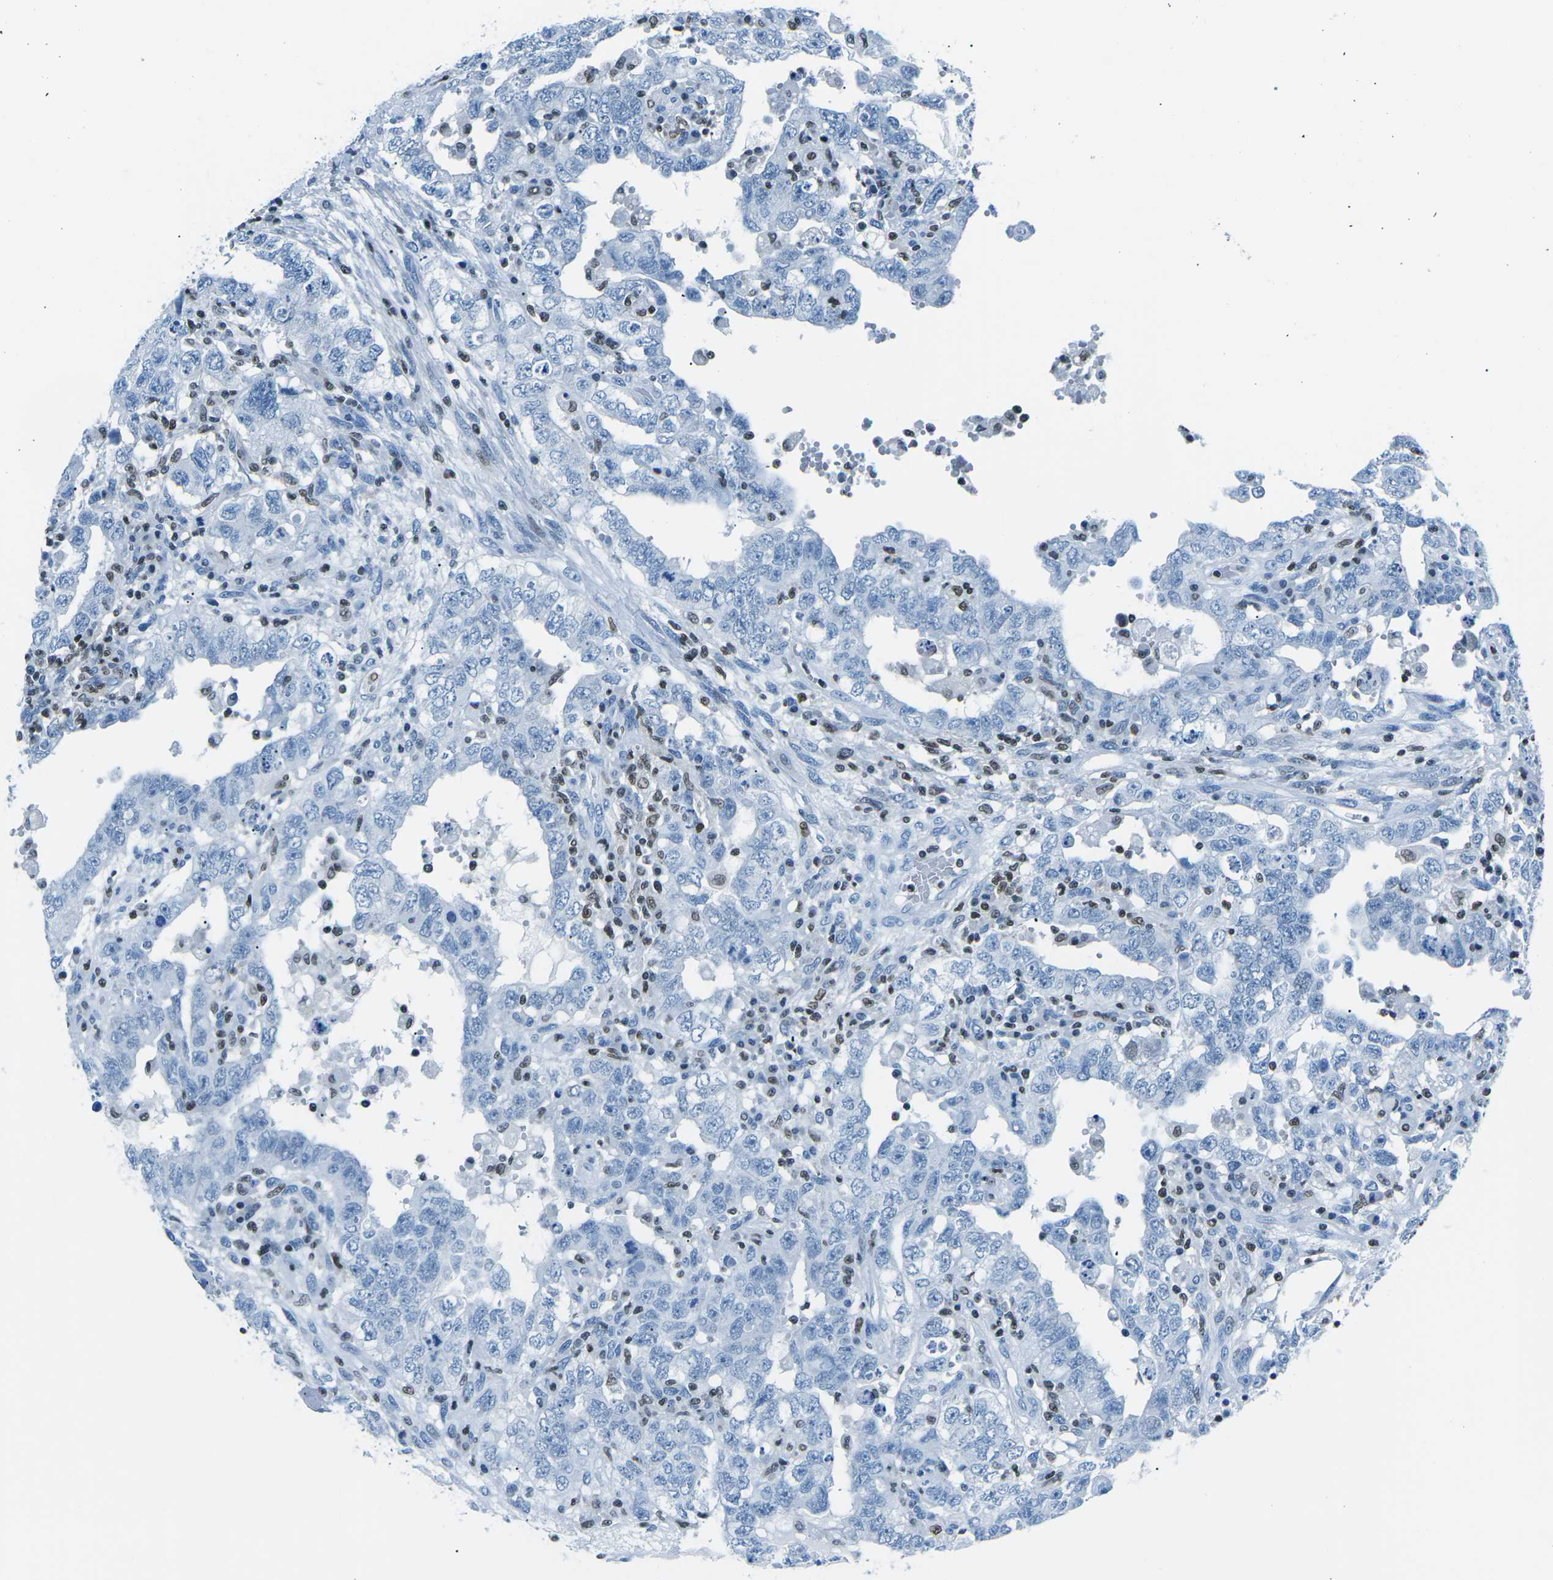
{"staining": {"intensity": "negative", "quantity": "none", "location": "none"}, "tissue": "testis cancer", "cell_type": "Tumor cells", "image_type": "cancer", "snomed": [{"axis": "morphology", "description": "Carcinoma, Embryonal, NOS"}, {"axis": "topography", "description": "Testis"}], "caption": "Photomicrograph shows no protein staining in tumor cells of testis cancer (embryonal carcinoma) tissue.", "gene": "CELF2", "patient": {"sex": "male", "age": 26}}